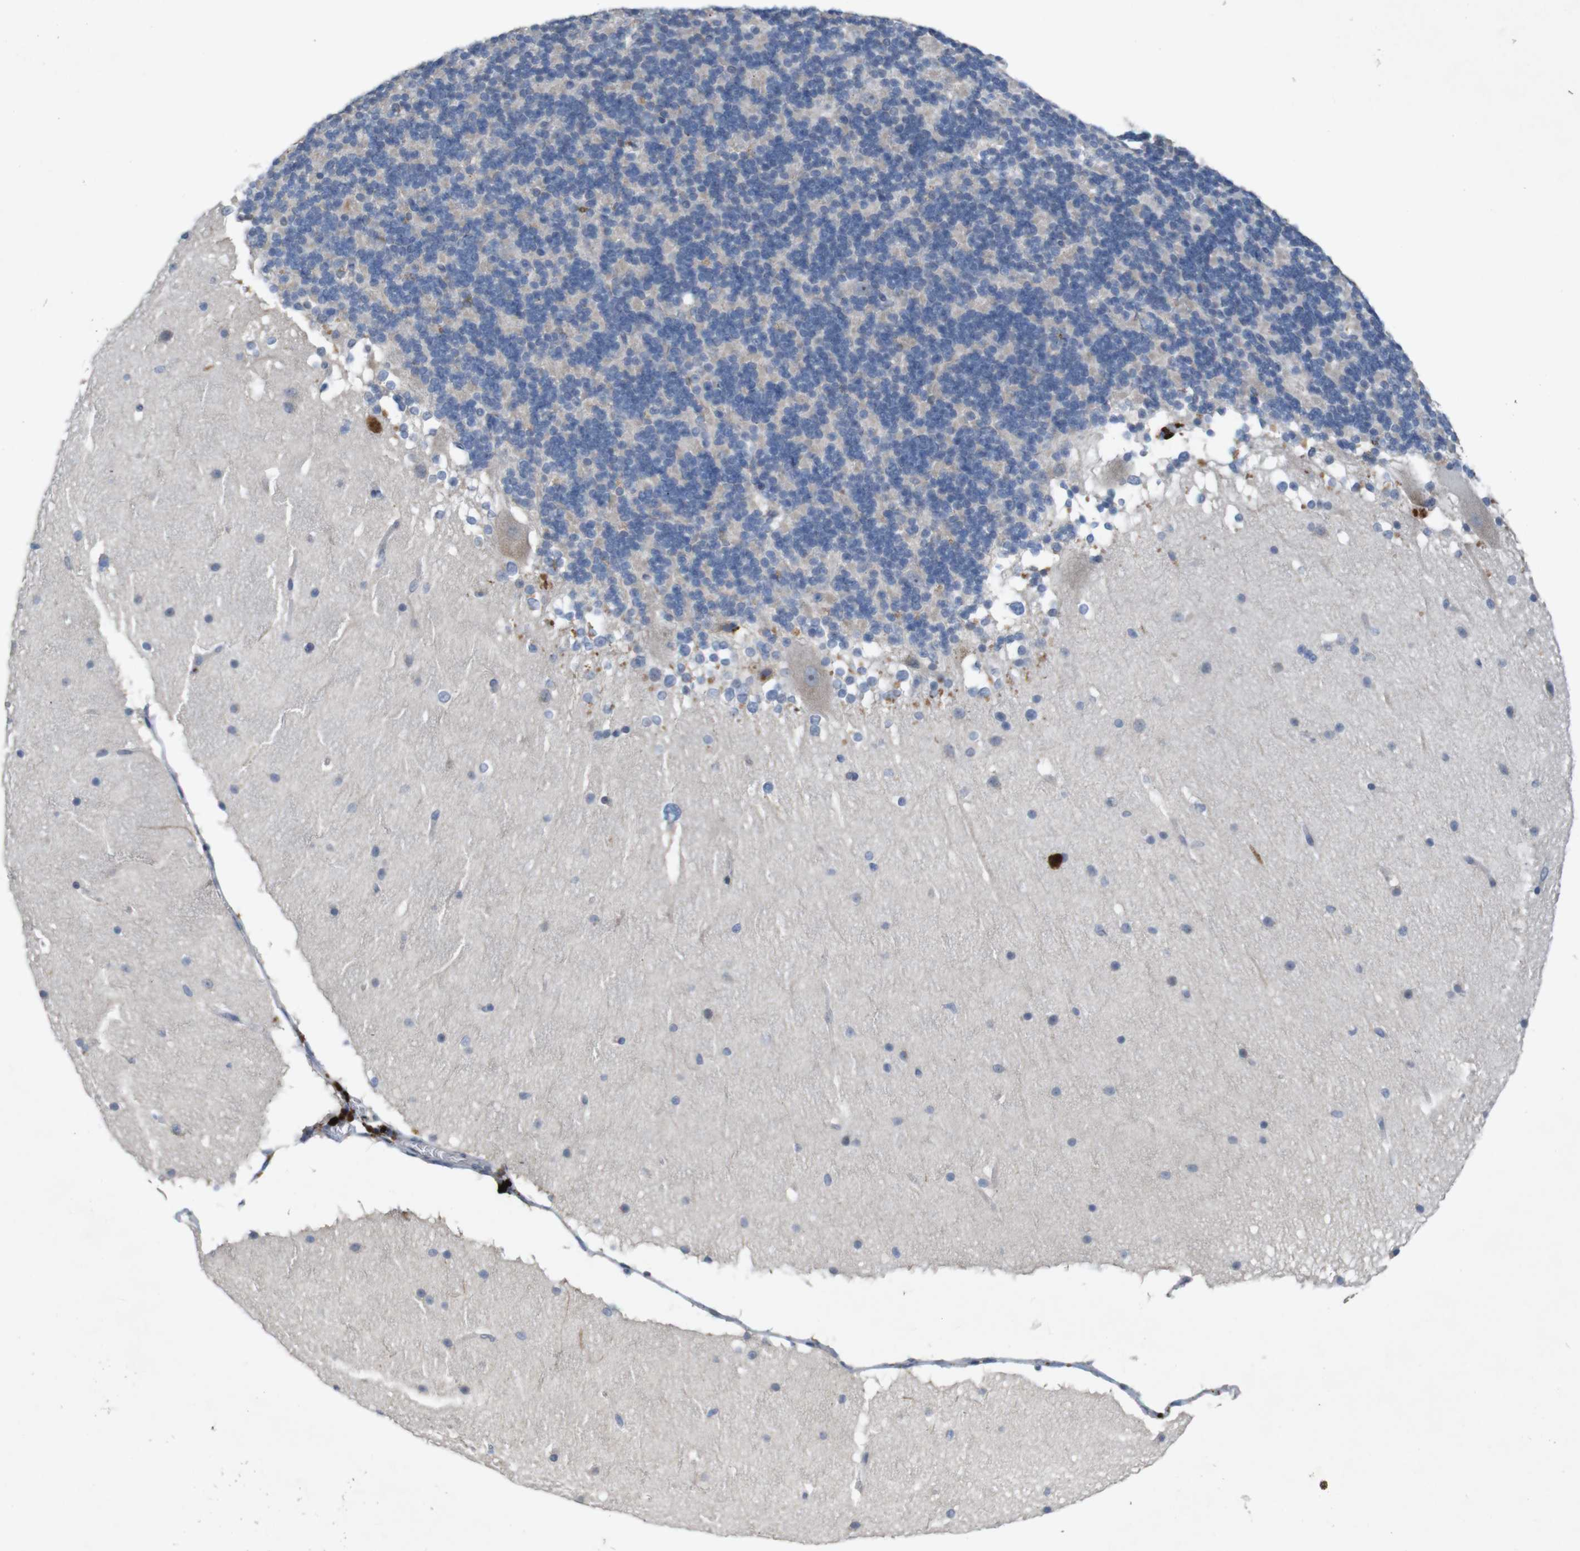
{"staining": {"intensity": "negative", "quantity": "none", "location": "none"}, "tissue": "cerebellum", "cell_type": "Cells in granular layer", "image_type": "normal", "snomed": [{"axis": "morphology", "description": "Normal tissue, NOS"}, {"axis": "topography", "description": "Cerebellum"}], "caption": "This histopathology image is of unremarkable cerebellum stained with IHC to label a protein in brown with the nuclei are counter-stained blue. There is no staining in cells in granular layer.", "gene": "TSPAN14", "patient": {"sex": "female", "age": 19}}